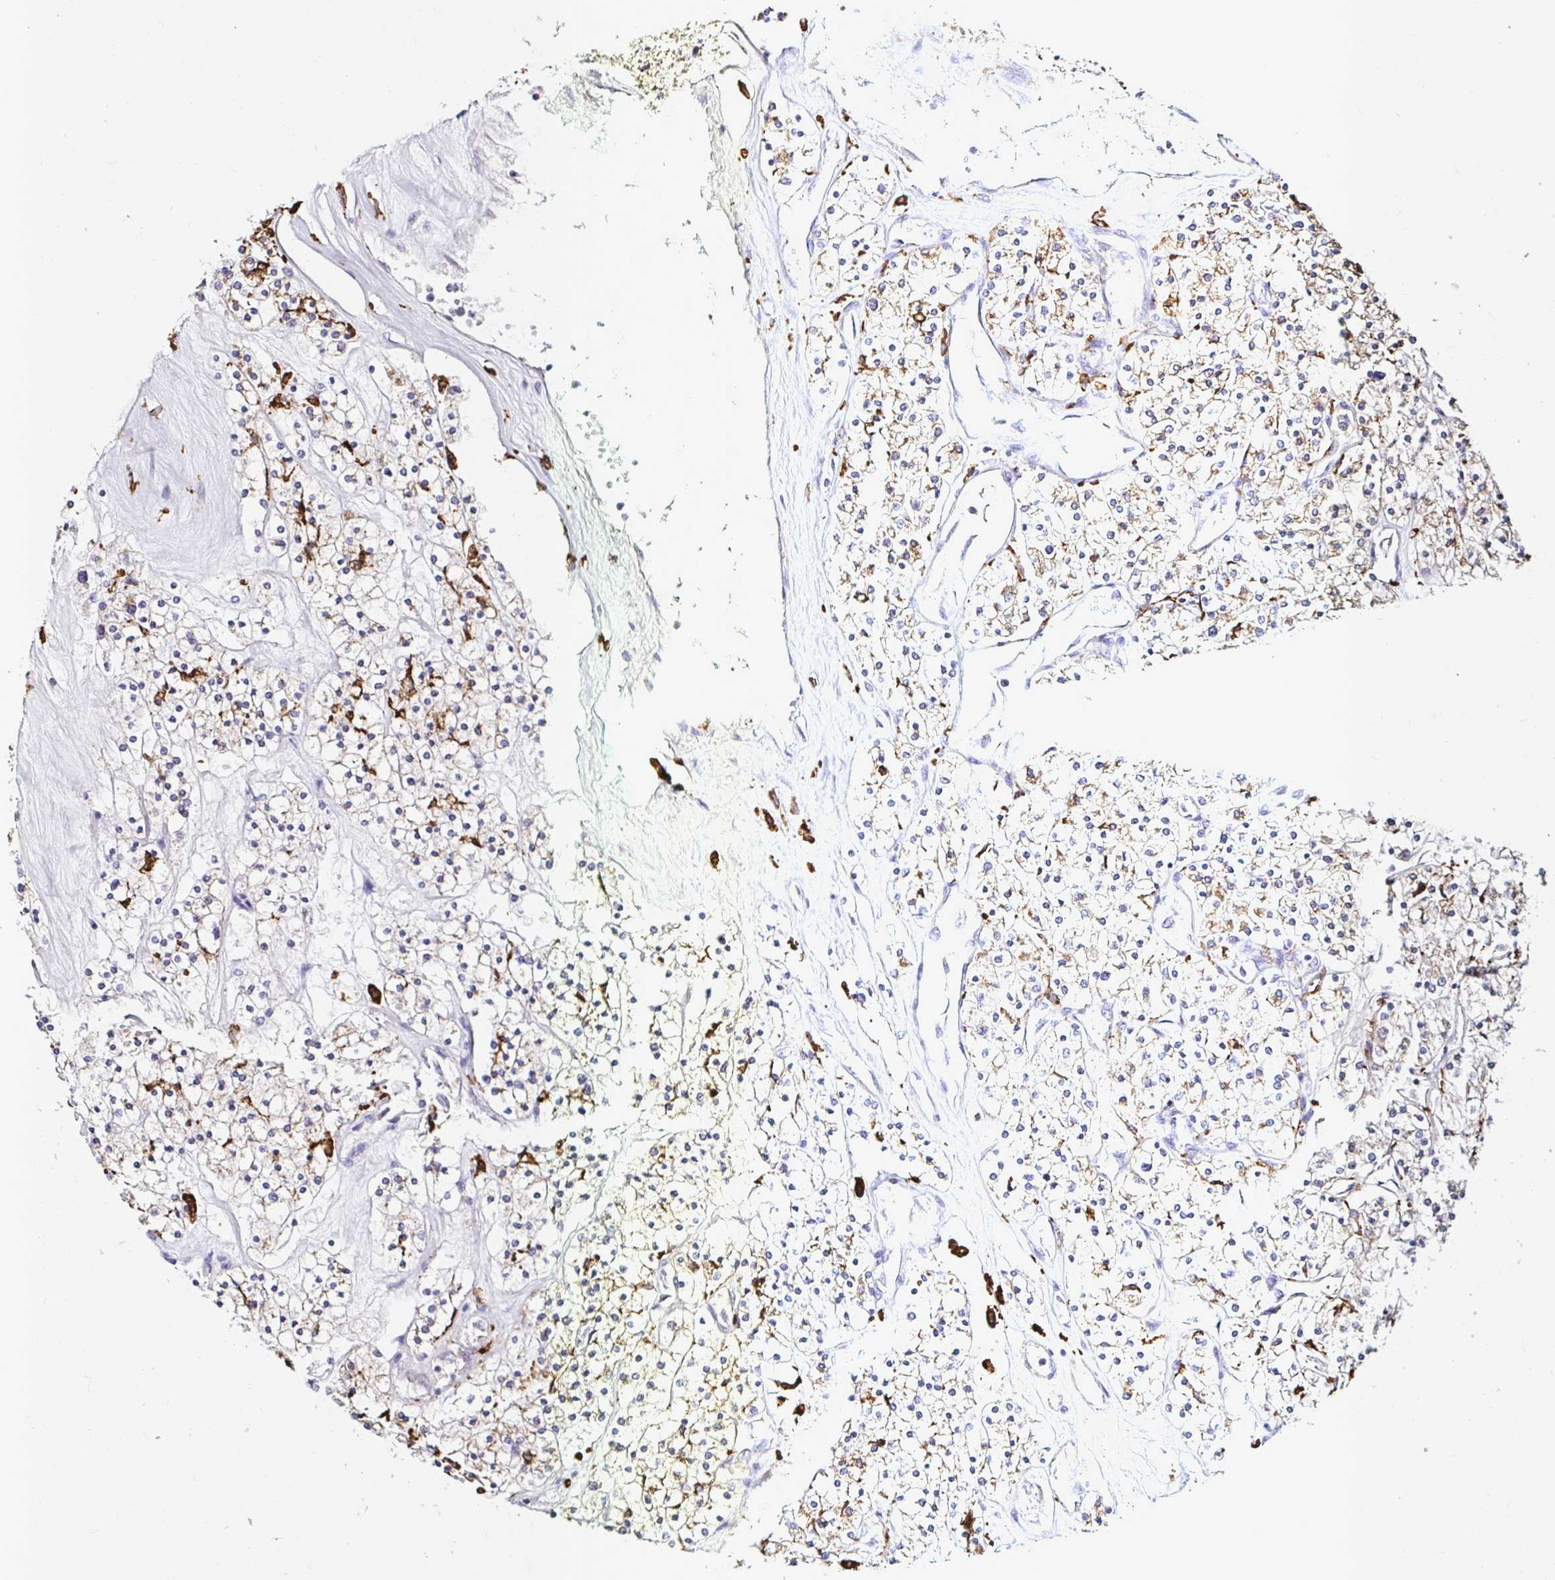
{"staining": {"intensity": "weak", "quantity": "25%-75%", "location": "cytoplasmic/membranous"}, "tissue": "renal cancer", "cell_type": "Tumor cells", "image_type": "cancer", "snomed": [{"axis": "morphology", "description": "Adenocarcinoma, NOS"}, {"axis": "topography", "description": "Kidney"}], "caption": "Renal cancer stained for a protein (brown) demonstrates weak cytoplasmic/membranous positive expression in about 25%-75% of tumor cells.", "gene": "MSR1", "patient": {"sex": "male", "age": 80}}